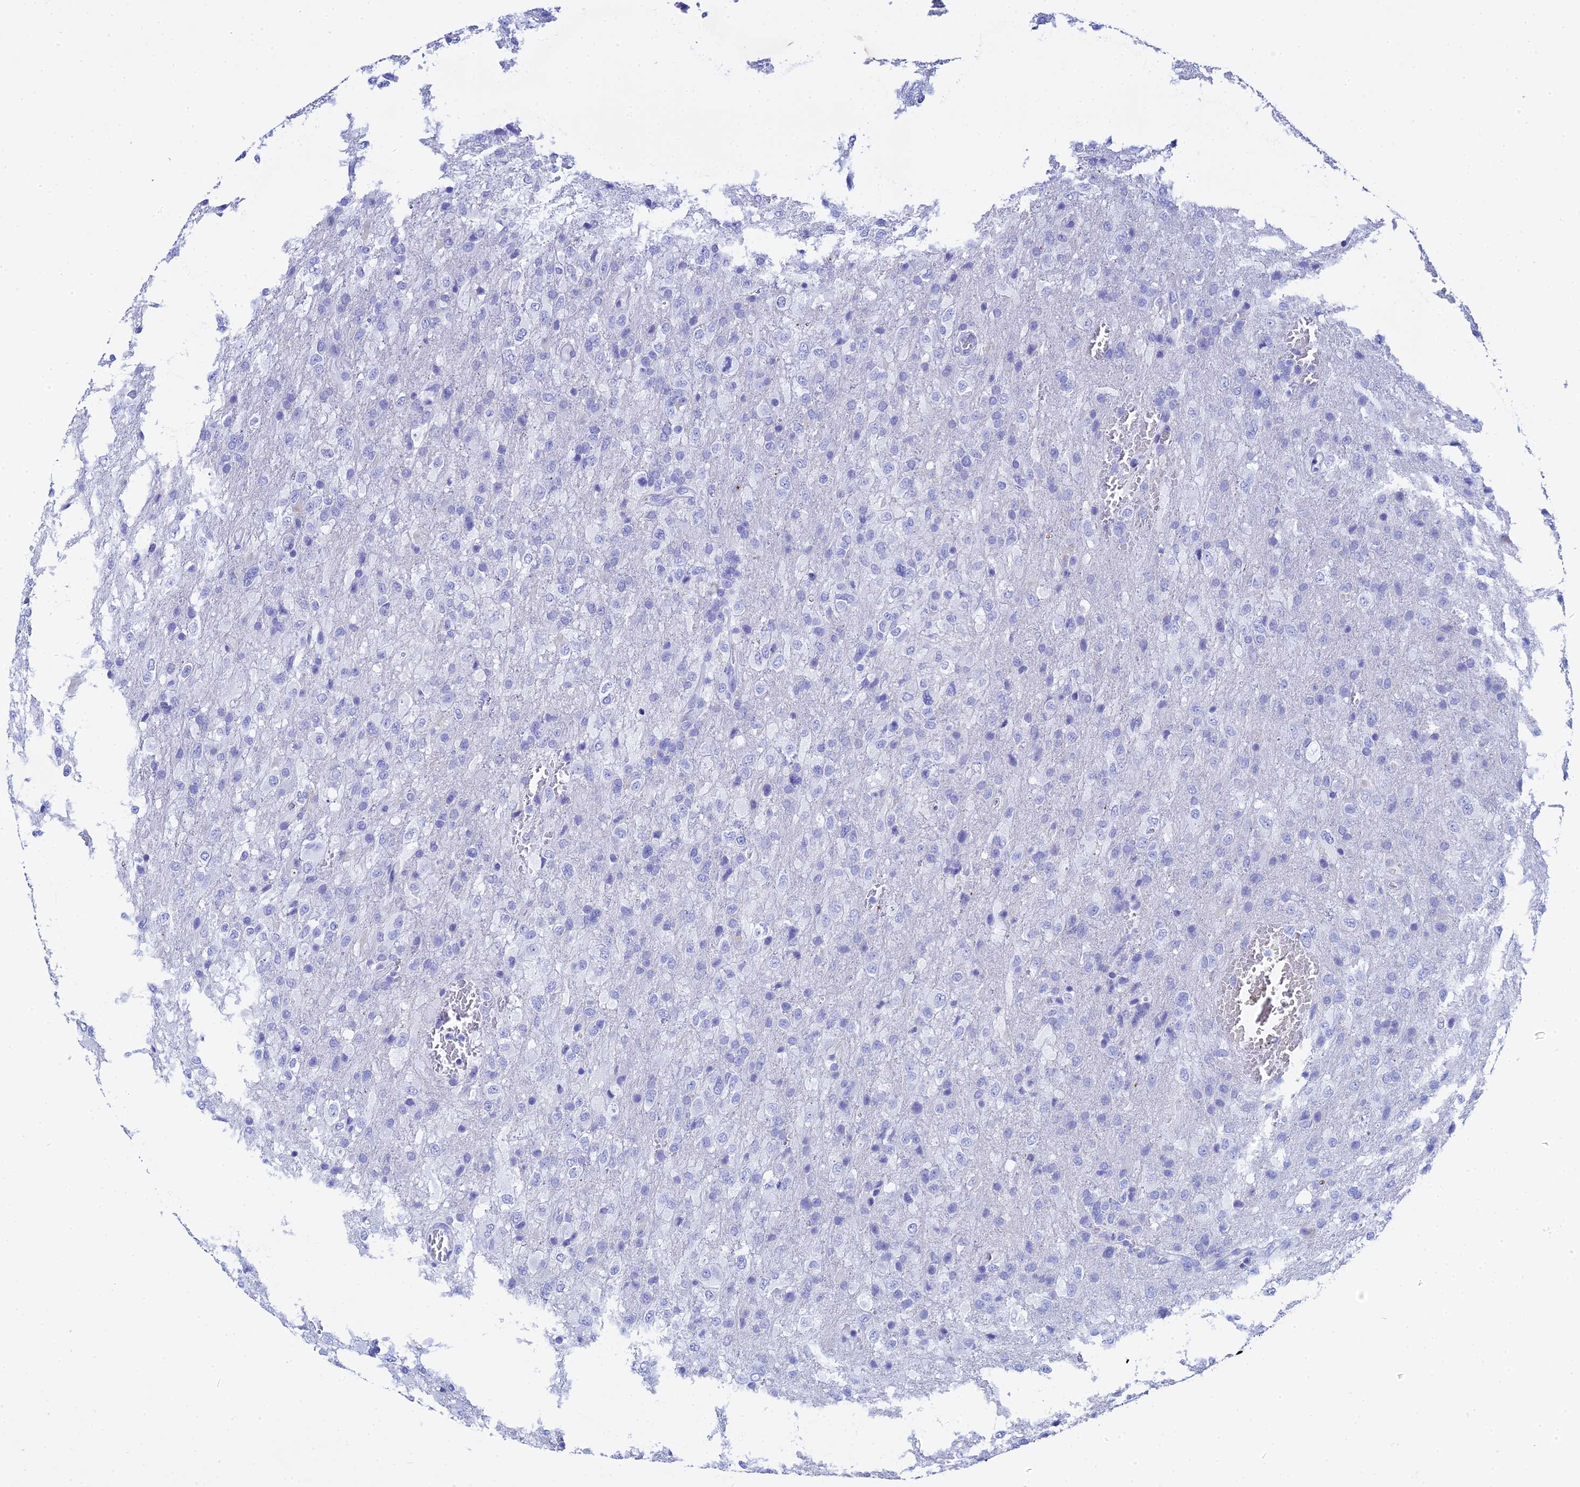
{"staining": {"intensity": "negative", "quantity": "none", "location": "none"}, "tissue": "glioma", "cell_type": "Tumor cells", "image_type": "cancer", "snomed": [{"axis": "morphology", "description": "Glioma, malignant, High grade"}, {"axis": "topography", "description": "Brain"}], "caption": "The image displays no staining of tumor cells in malignant high-grade glioma.", "gene": "CELA3A", "patient": {"sex": "female", "age": 74}}